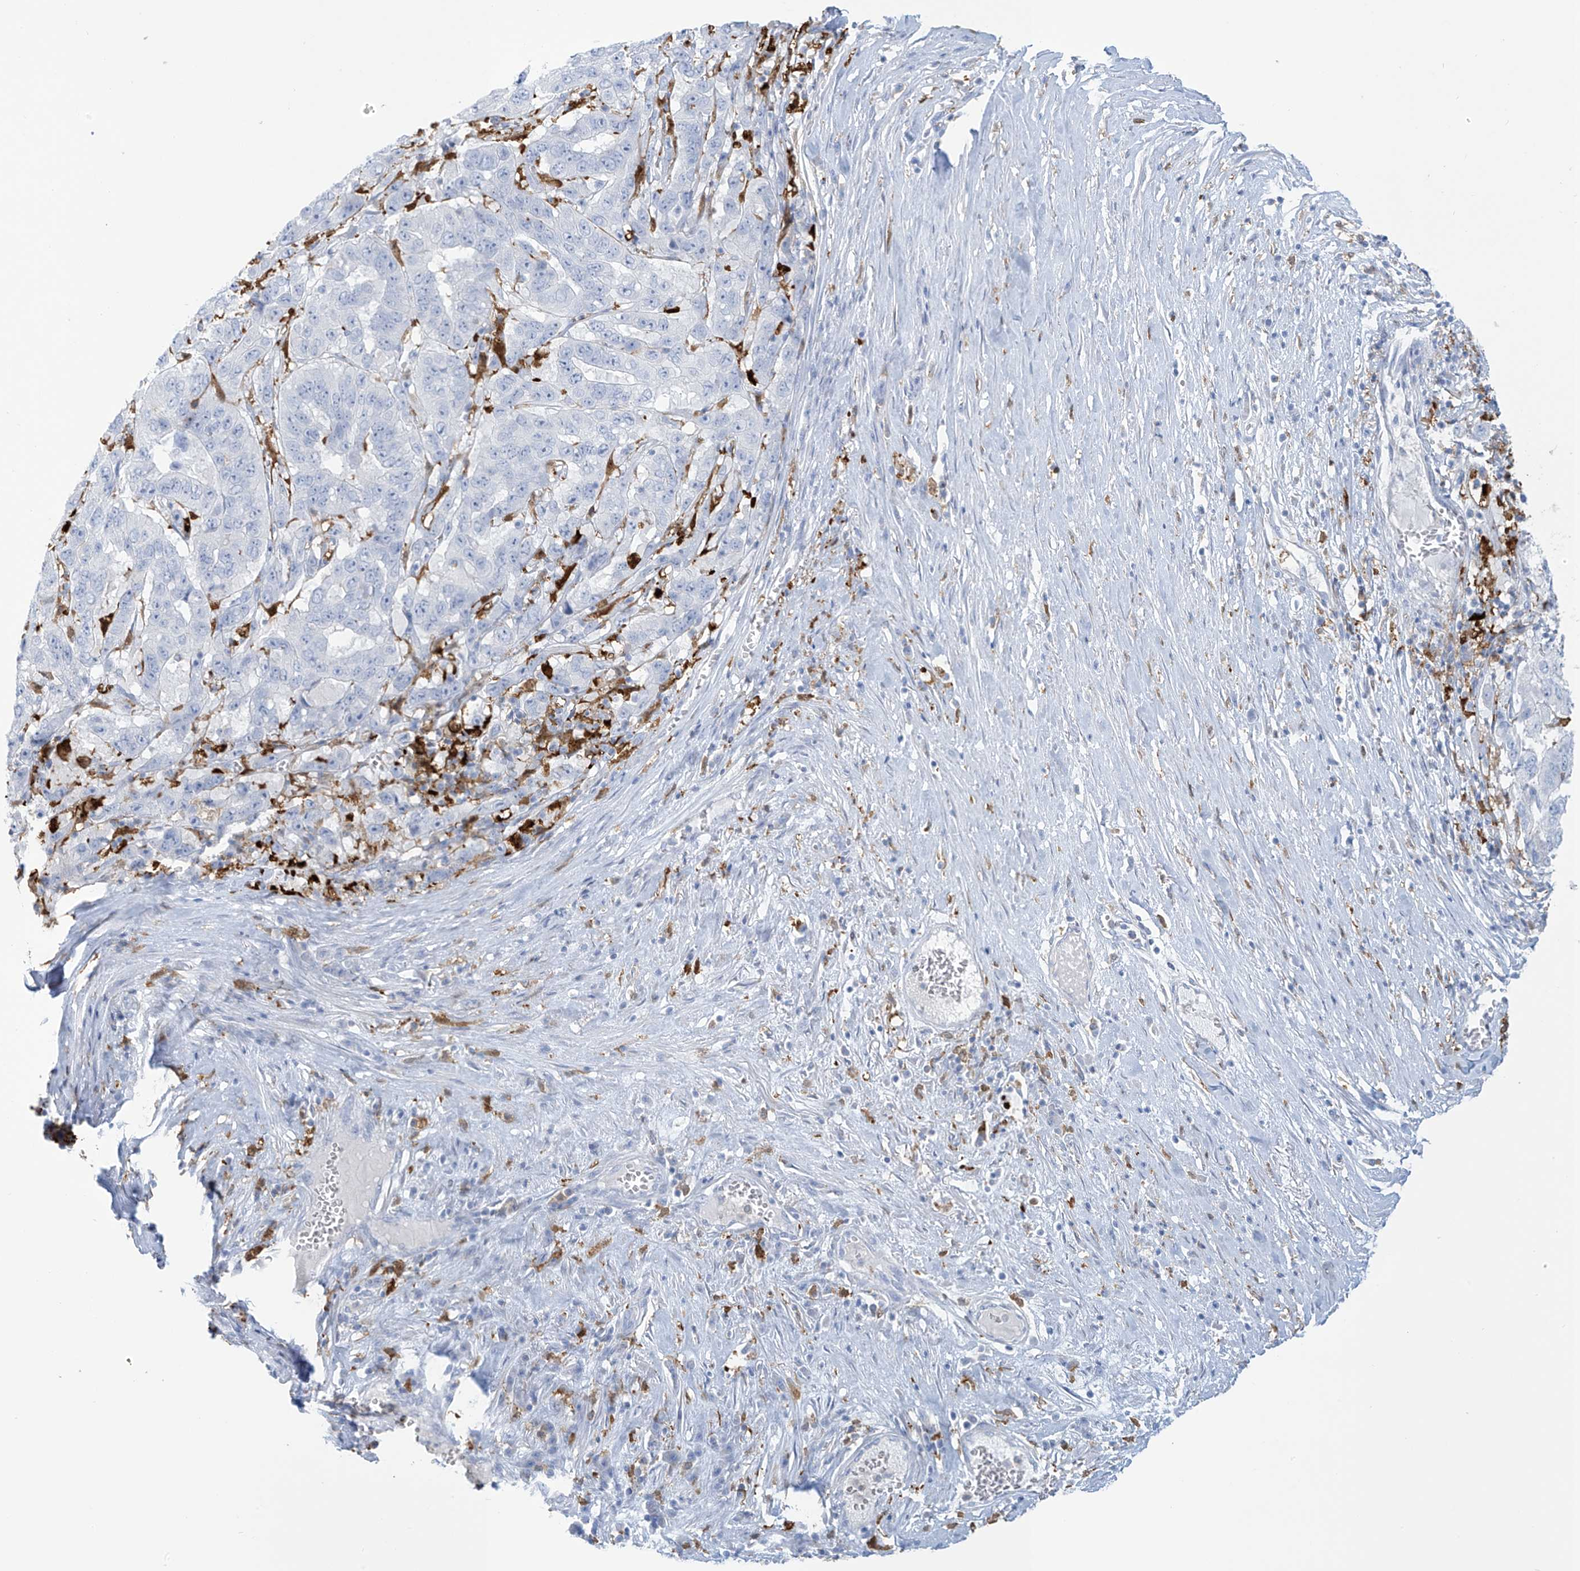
{"staining": {"intensity": "negative", "quantity": "none", "location": "none"}, "tissue": "pancreatic cancer", "cell_type": "Tumor cells", "image_type": "cancer", "snomed": [{"axis": "morphology", "description": "Adenocarcinoma, NOS"}, {"axis": "topography", "description": "Pancreas"}], "caption": "High power microscopy image of an immunohistochemistry image of pancreatic cancer (adenocarcinoma), revealing no significant expression in tumor cells. The staining was performed using DAB to visualize the protein expression in brown, while the nuclei were stained in blue with hematoxylin (Magnification: 20x).", "gene": "TRMT2B", "patient": {"sex": "male", "age": 63}}